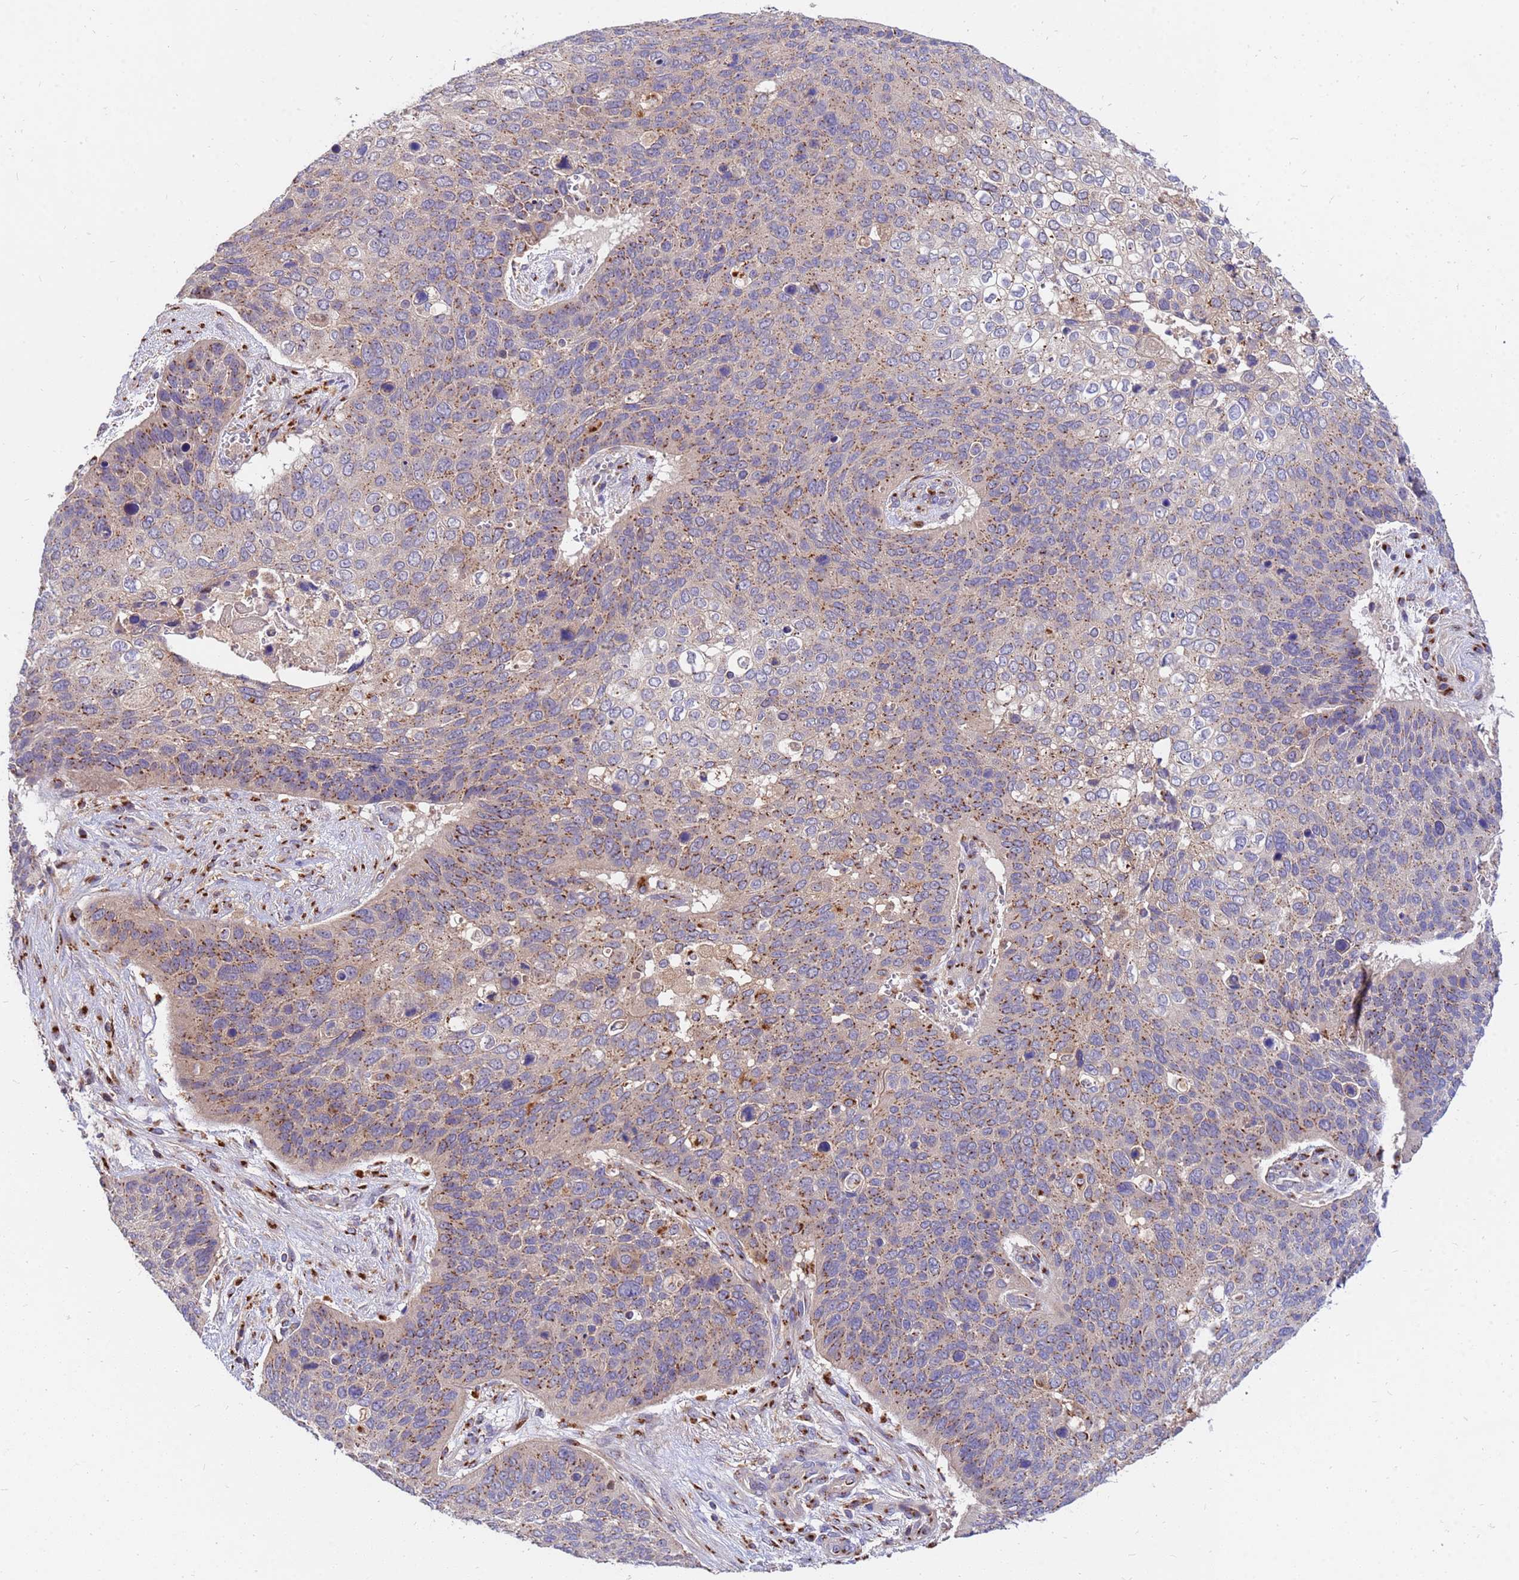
{"staining": {"intensity": "moderate", "quantity": ">75%", "location": "cytoplasmic/membranous"}, "tissue": "skin cancer", "cell_type": "Tumor cells", "image_type": "cancer", "snomed": [{"axis": "morphology", "description": "Basal cell carcinoma"}, {"axis": "topography", "description": "Skin"}], "caption": "Skin cancer (basal cell carcinoma) stained with immunohistochemistry (IHC) displays moderate cytoplasmic/membranous positivity in approximately >75% of tumor cells.", "gene": "HPS3", "patient": {"sex": "female", "age": 74}}